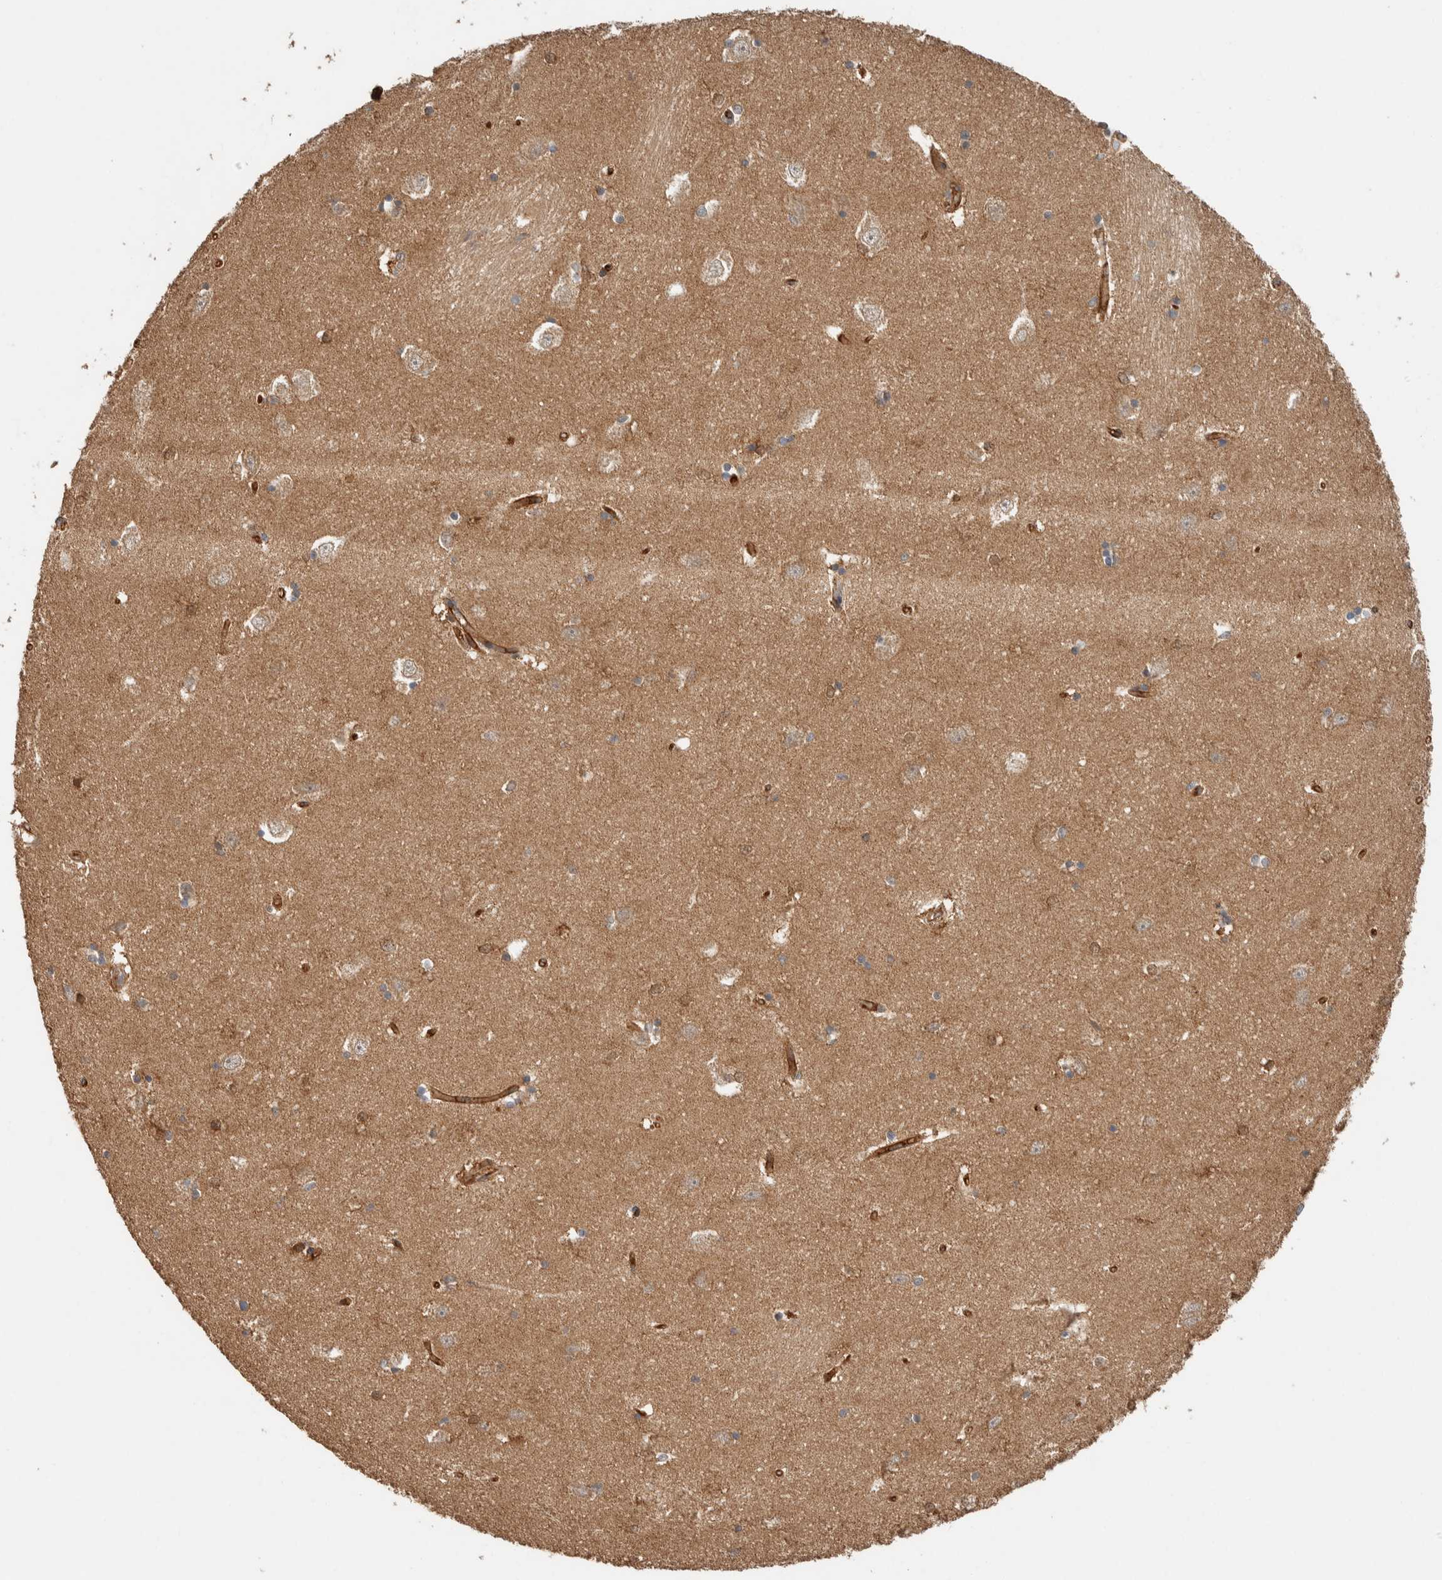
{"staining": {"intensity": "moderate", "quantity": "25%-75%", "location": "cytoplasmic/membranous"}, "tissue": "hippocampus", "cell_type": "Glial cells", "image_type": "normal", "snomed": [{"axis": "morphology", "description": "Normal tissue, NOS"}, {"axis": "topography", "description": "Hippocampus"}], "caption": "Moderate cytoplasmic/membranous expression is present in approximately 25%-75% of glial cells in normal hippocampus. (Stains: DAB in brown, nuclei in blue, Microscopy: brightfield microscopy at high magnification).", "gene": "ZNF567", "patient": {"sex": "male", "age": 45}}